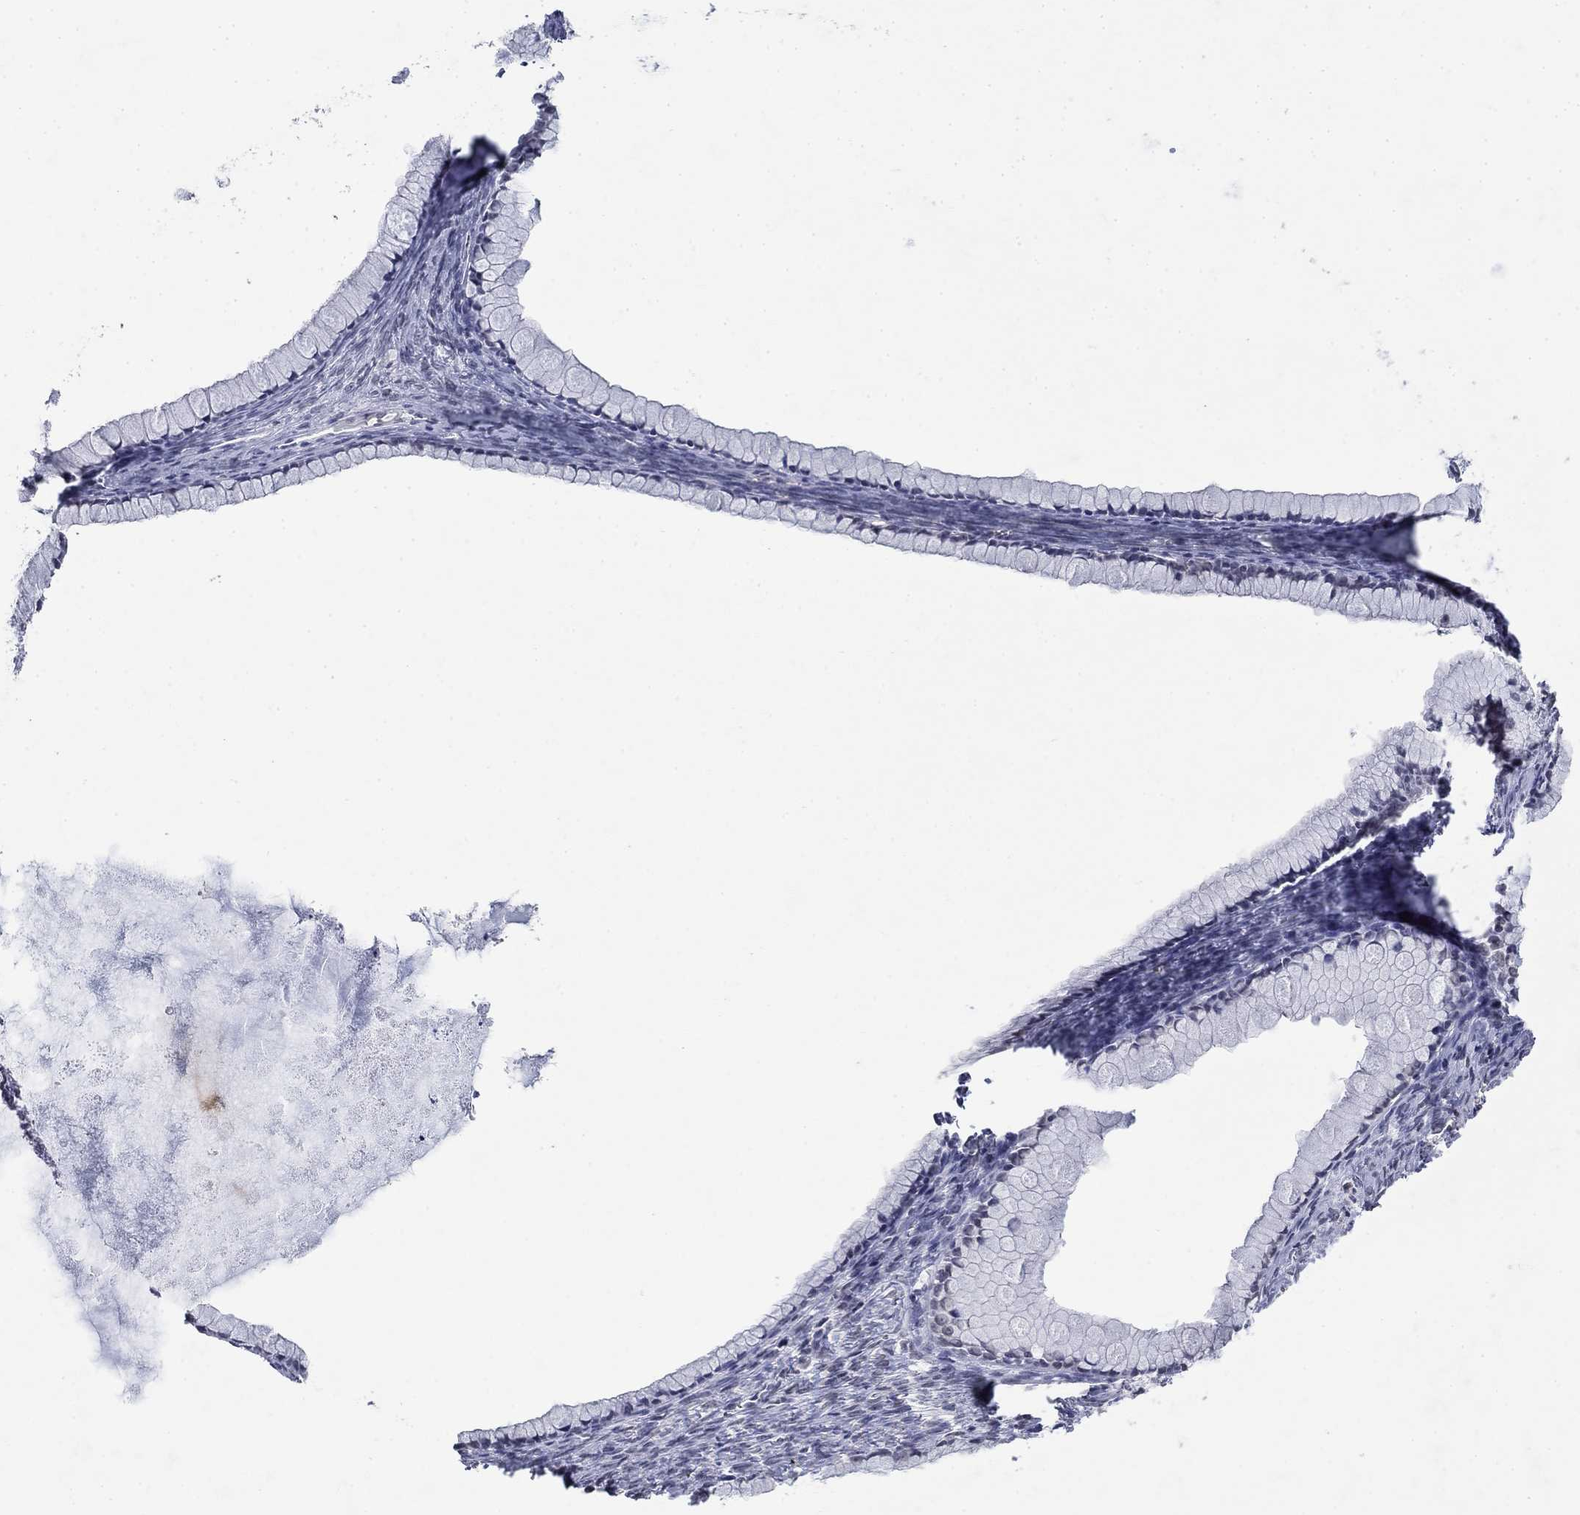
{"staining": {"intensity": "negative", "quantity": "none", "location": "none"}, "tissue": "ovarian cancer", "cell_type": "Tumor cells", "image_type": "cancer", "snomed": [{"axis": "morphology", "description": "Cystadenocarcinoma, mucinous, NOS"}, {"axis": "topography", "description": "Ovary"}], "caption": "Tumor cells show no significant protein staining in ovarian cancer (mucinous cystadenocarcinoma).", "gene": "TOR1AIP1", "patient": {"sex": "female", "age": 41}}